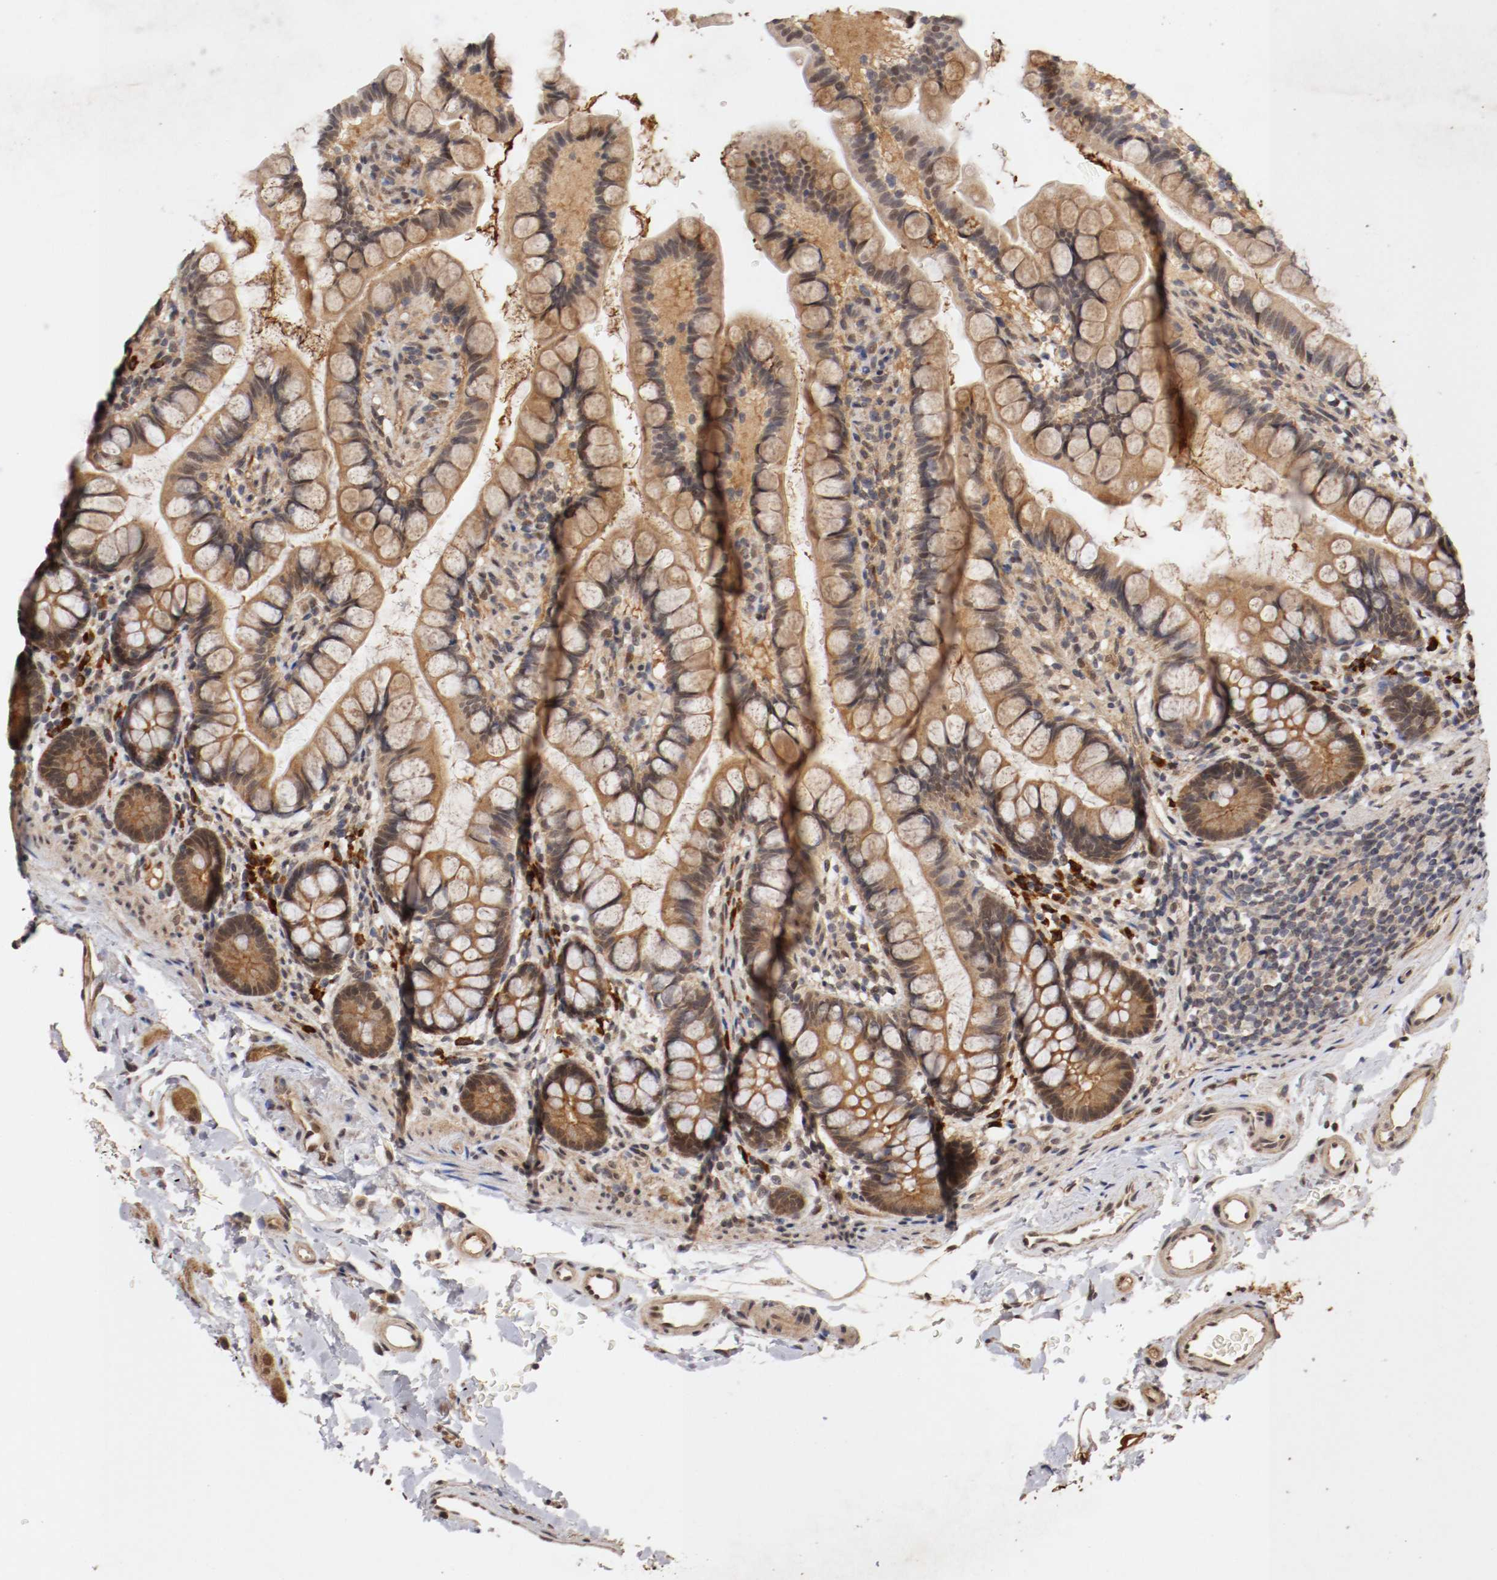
{"staining": {"intensity": "moderate", "quantity": ">75%", "location": "cytoplasmic/membranous,nuclear"}, "tissue": "small intestine", "cell_type": "Glandular cells", "image_type": "normal", "snomed": [{"axis": "morphology", "description": "Normal tissue, NOS"}, {"axis": "topography", "description": "Small intestine"}], "caption": "This photomicrograph reveals unremarkable small intestine stained with IHC to label a protein in brown. The cytoplasmic/membranous,nuclear of glandular cells show moderate positivity for the protein. Nuclei are counter-stained blue.", "gene": "DNMT3B", "patient": {"sex": "female", "age": 58}}